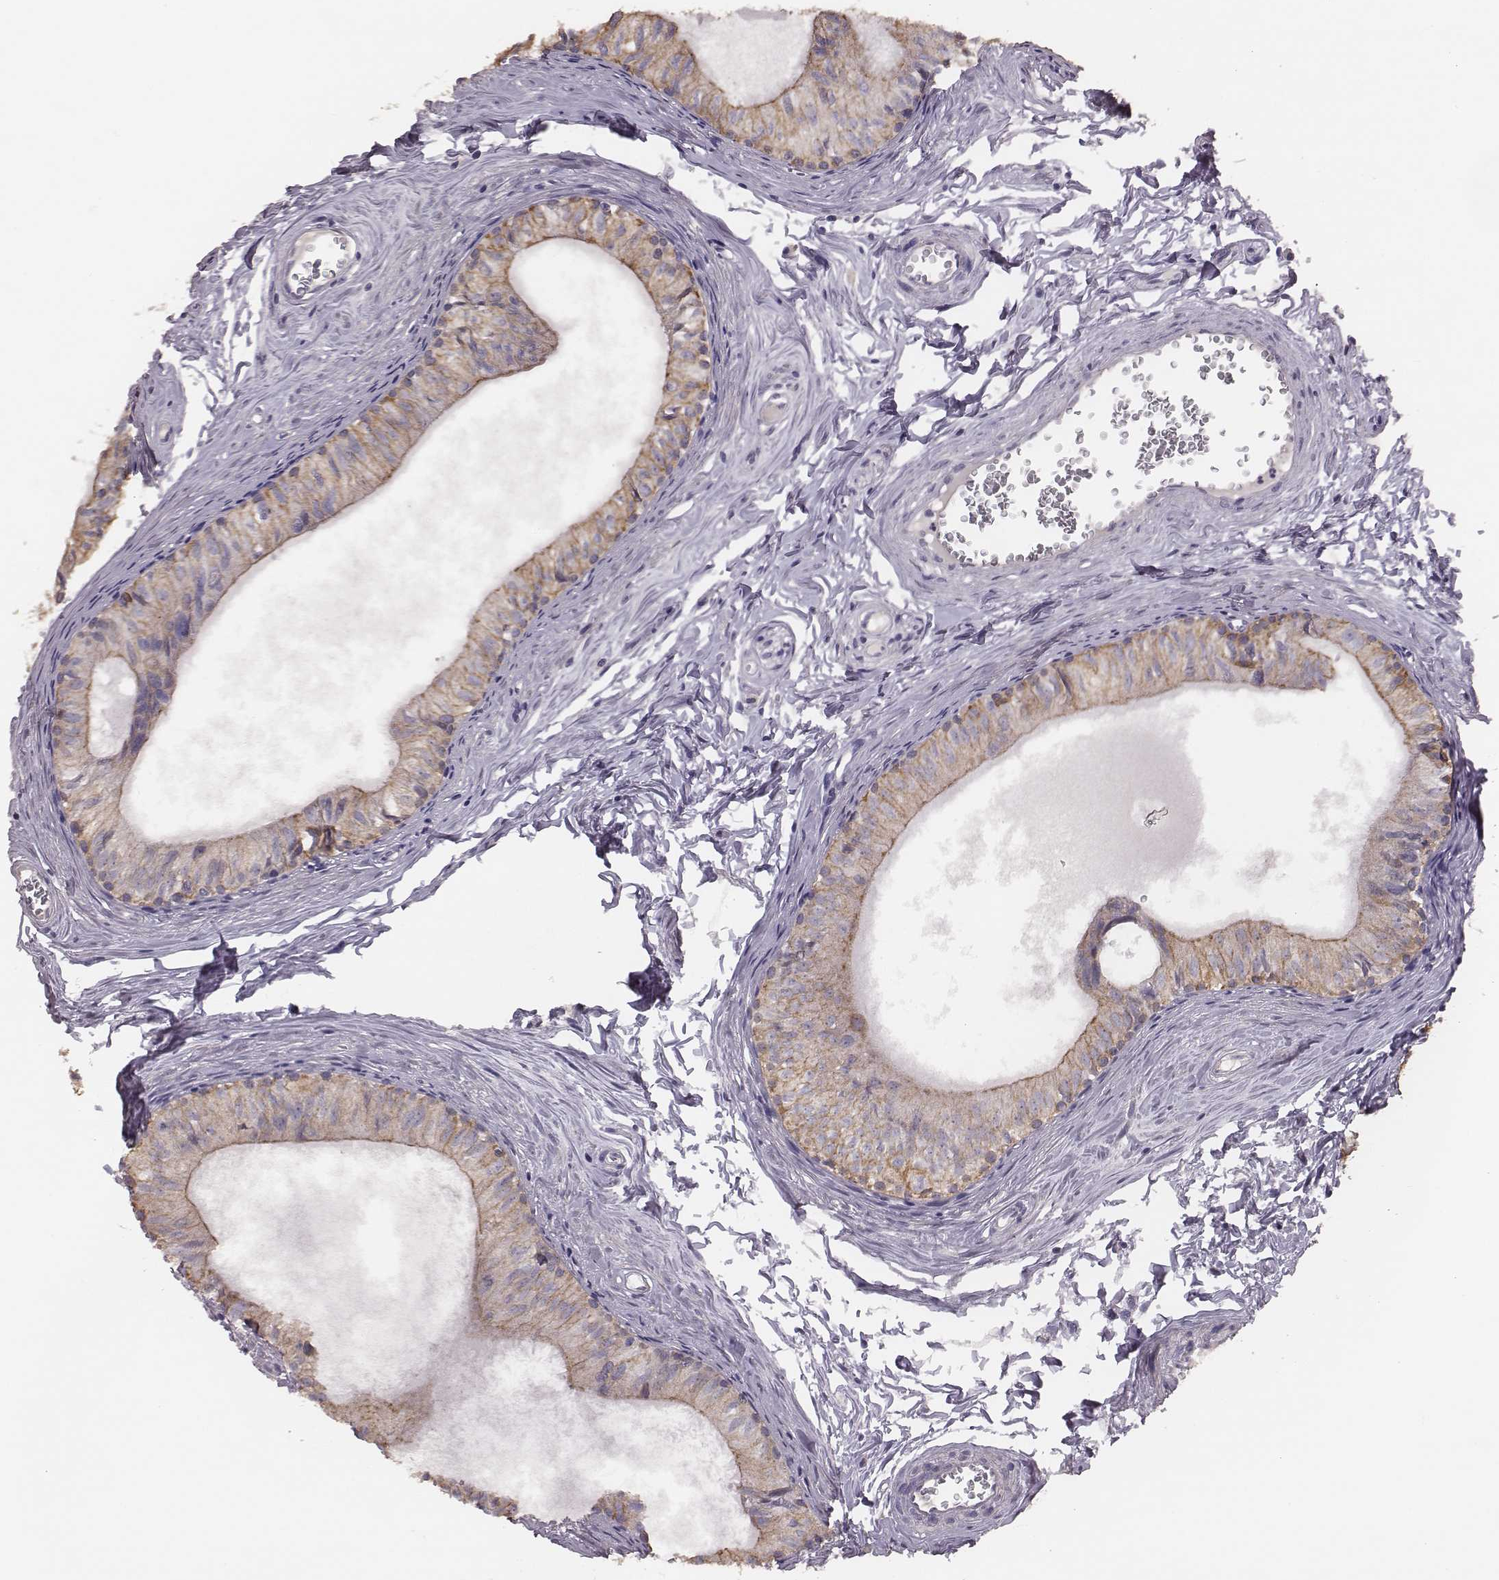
{"staining": {"intensity": "weak", "quantity": ">75%", "location": "cytoplasmic/membranous"}, "tissue": "epididymis", "cell_type": "Glandular cells", "image_type": "normal", "snomed": [{"axis": "morphology", "description": "Normal tissue, NOS"}, {"axis": "topography", "description": "Epididymis"}], "caption": "About >75% of glandular cells in normal epididymis show weak cytoplasmic/membranous protein positivity as visualized by brown immunohistochemical staining.", "gene": "HAVCR1", "patient": {"sex": "male", "age": 52}}